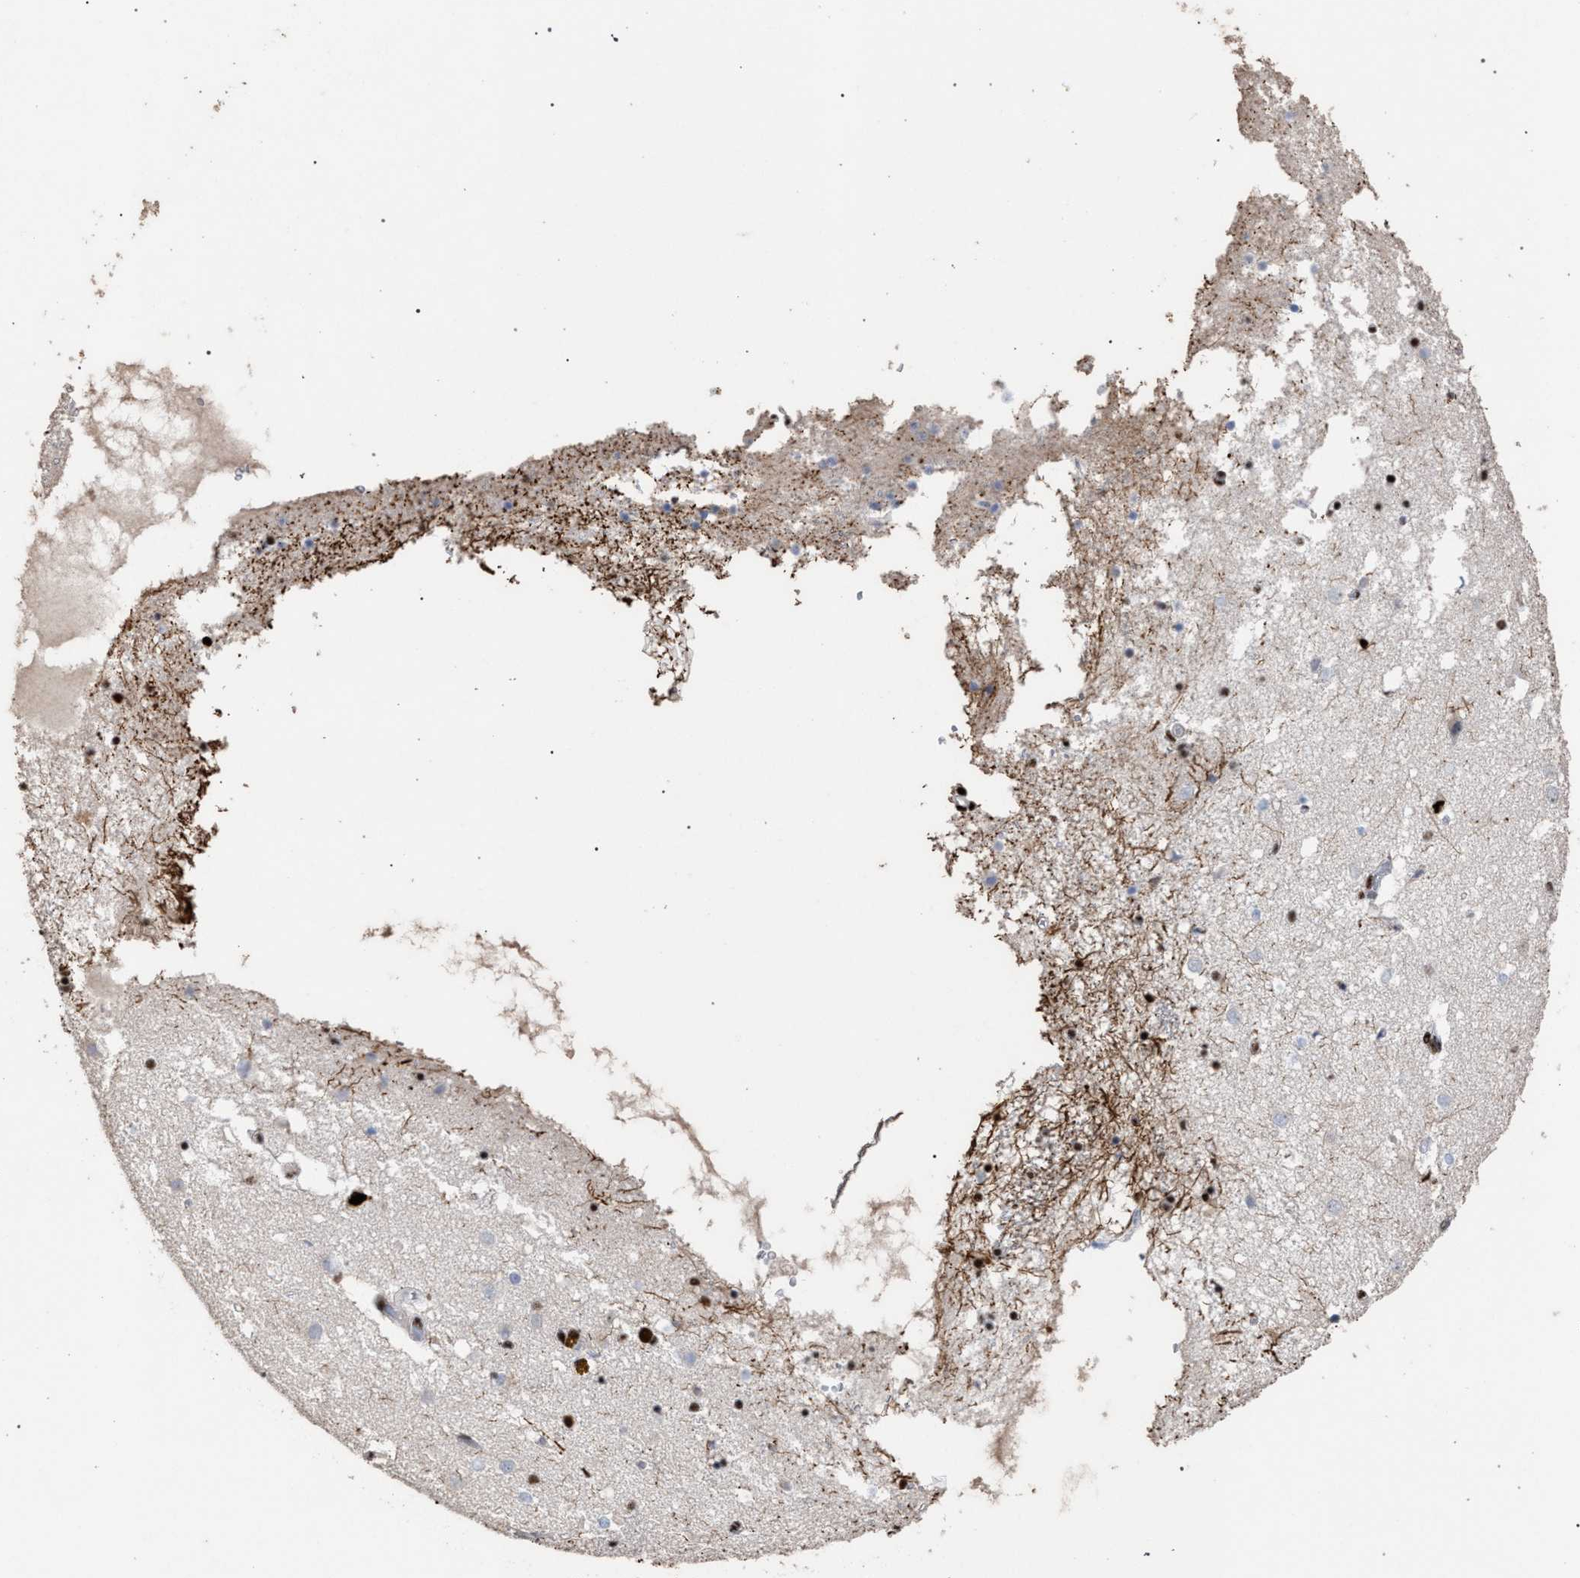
{"staining": {"intensity": "strong", "quantity": "25%-75%", "location": "nuclear"}, "tissue": "caudate", "cell_type": "Glial cells", "image_type": "normal", "snomed": [{"axis": "morphology", "description": "Normal tissue, NOS"}, {"axis": "topography", "description": "Lateral ventricle wall"}], "caption": "Caudate stained with DAB (3,3'-diaminobenzidine) IHC reveals high levels of strong nuclear positivity in about 25%-75% of glial cells. The staining was performed using DAB, with brown indicating positive protein expression. Nuclei are stained blue with hematoxylin.", "gene": "TP53BP1", "patient": {"sex": "male", "age": 70}}